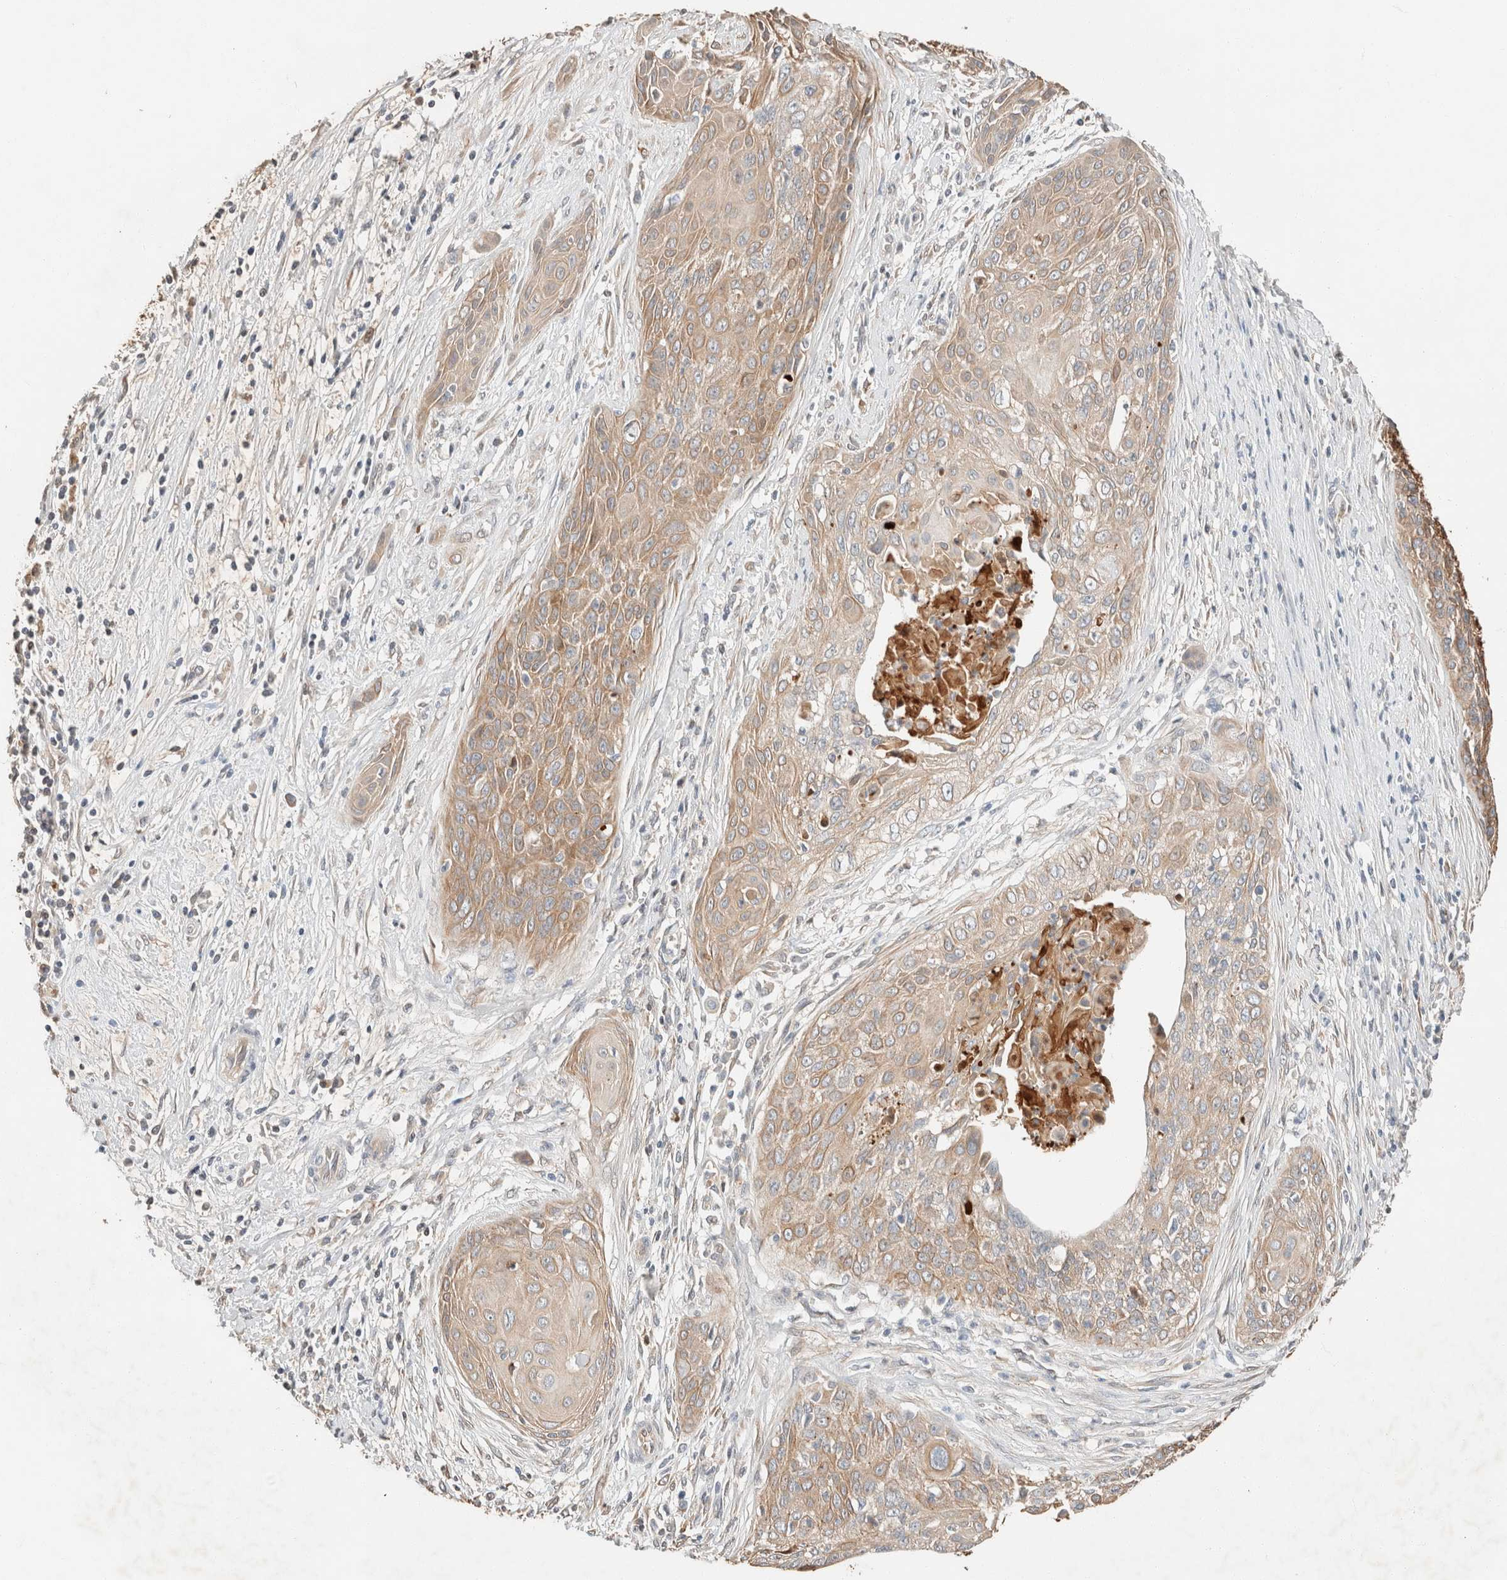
{"staining": {"intensity": "moderate", "quantity": ">75%", "location": "cytoplasmic/membranous"}, "tissue": "cervical cancer", "cell_type": "Tumor cells", "image_type": "cancer", "snomed": [{"axis": "morphology", "description": "Squamous cell carcinoma, NOS"}, {"axis": "topography", "description": "Cervix"}], "caption": "A photomicrograph of human cervical squamous cell carcinoma stained for a protein reveals moderate cytoplasmic/membranous brown staining in tumor cells.", "gene": "TUBD1", "patient": {"sex": "female", "age": 55}}